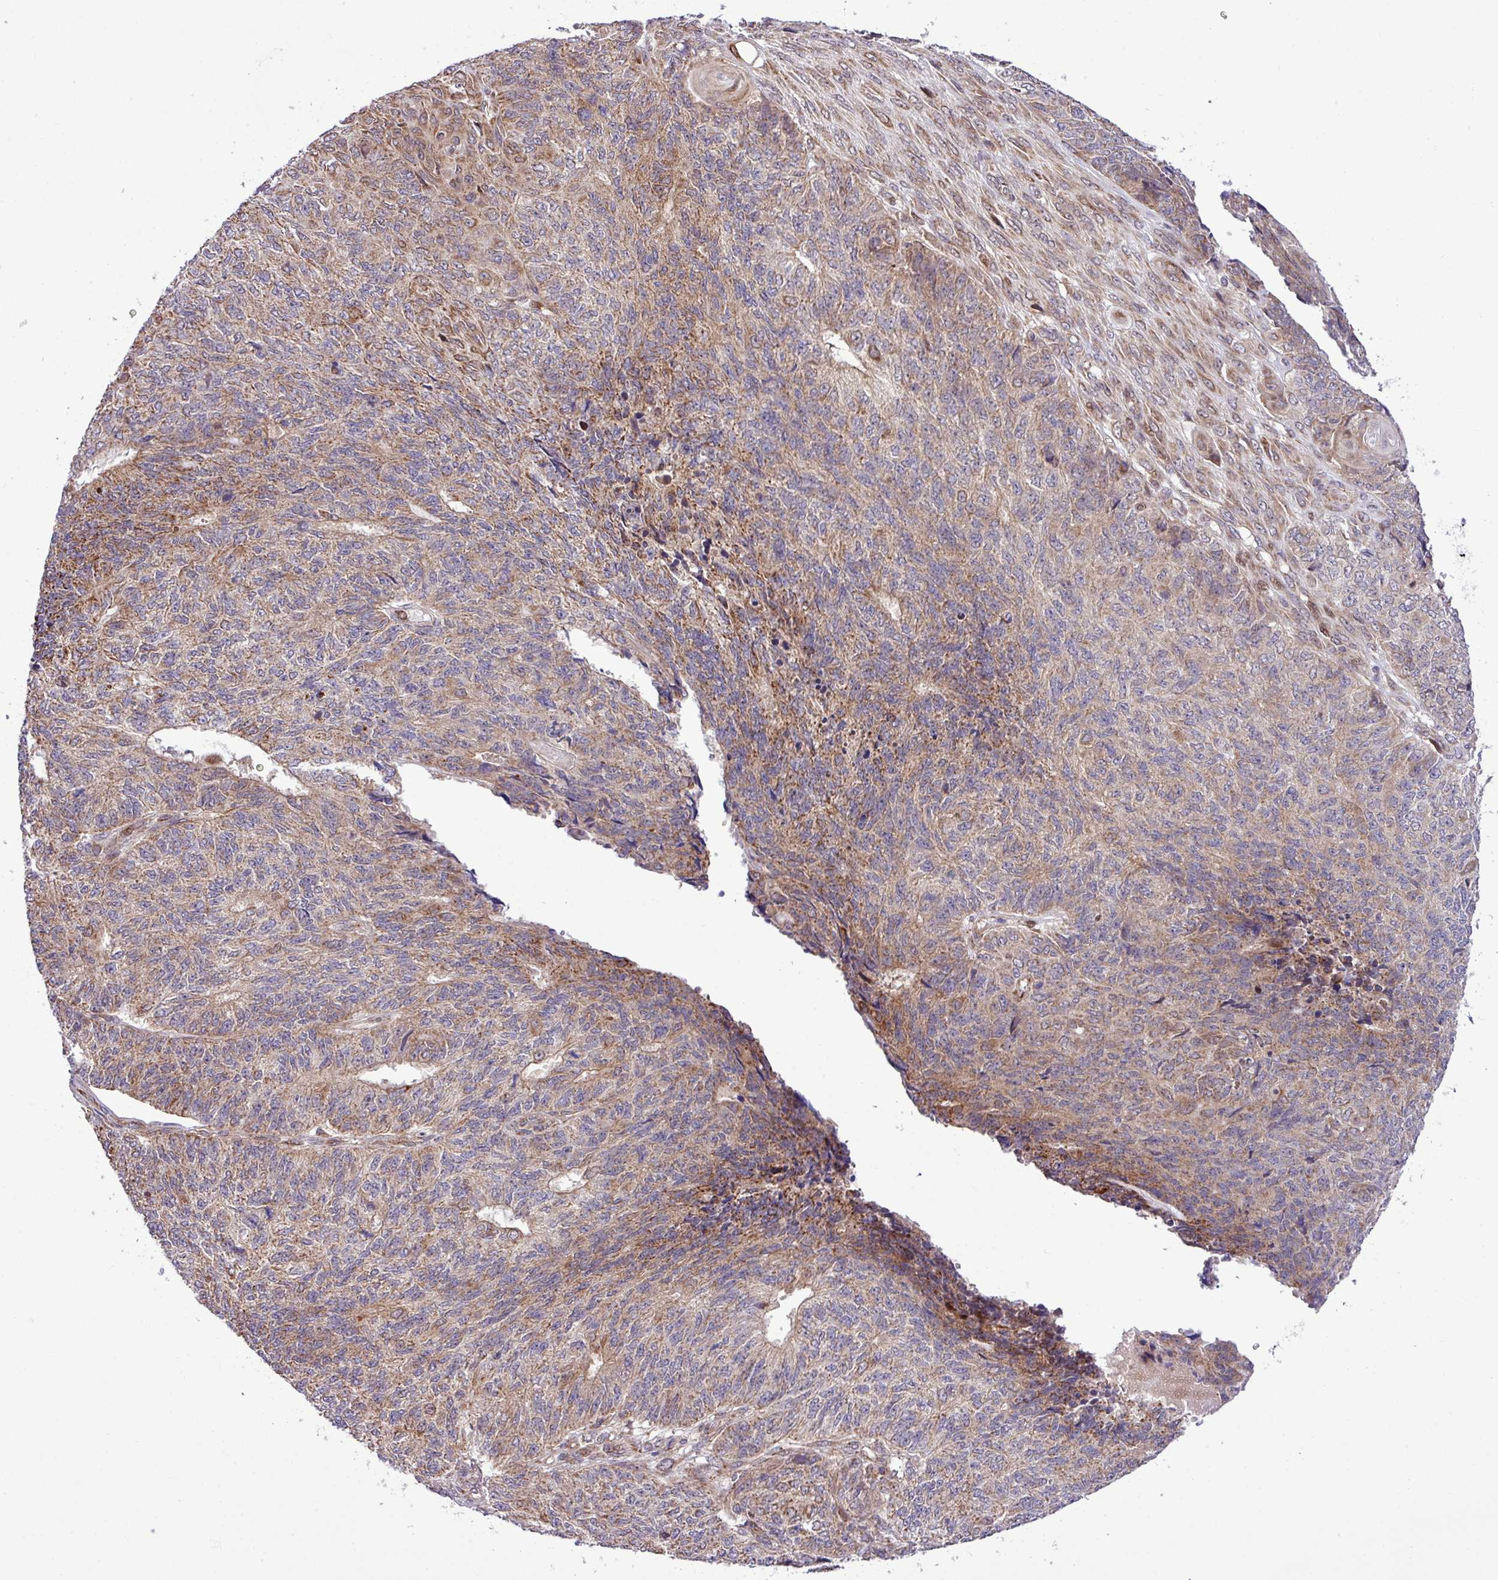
{"staining": {"intensity": "moderate", "quantity": "<25%", "location": "cytoplasmic/membranous"}, "tissue": "endometrial cancer", "cell_type": "Tumor cells", "image_type": "cancer", "snomed": [{"axis": "morphology", "description": "Adenocarcinoma, NOS"}, {"axis": "topography", "description": "Endometrium"}], "caption": "Immunohistochemical staining of endometrial cancer displays low levels of moderate cytoplasmic/membranous expression in approximately <25% of tumor cells.", "gene": "B3GNT9", "patient": {"sex": "female", "age": 32}}